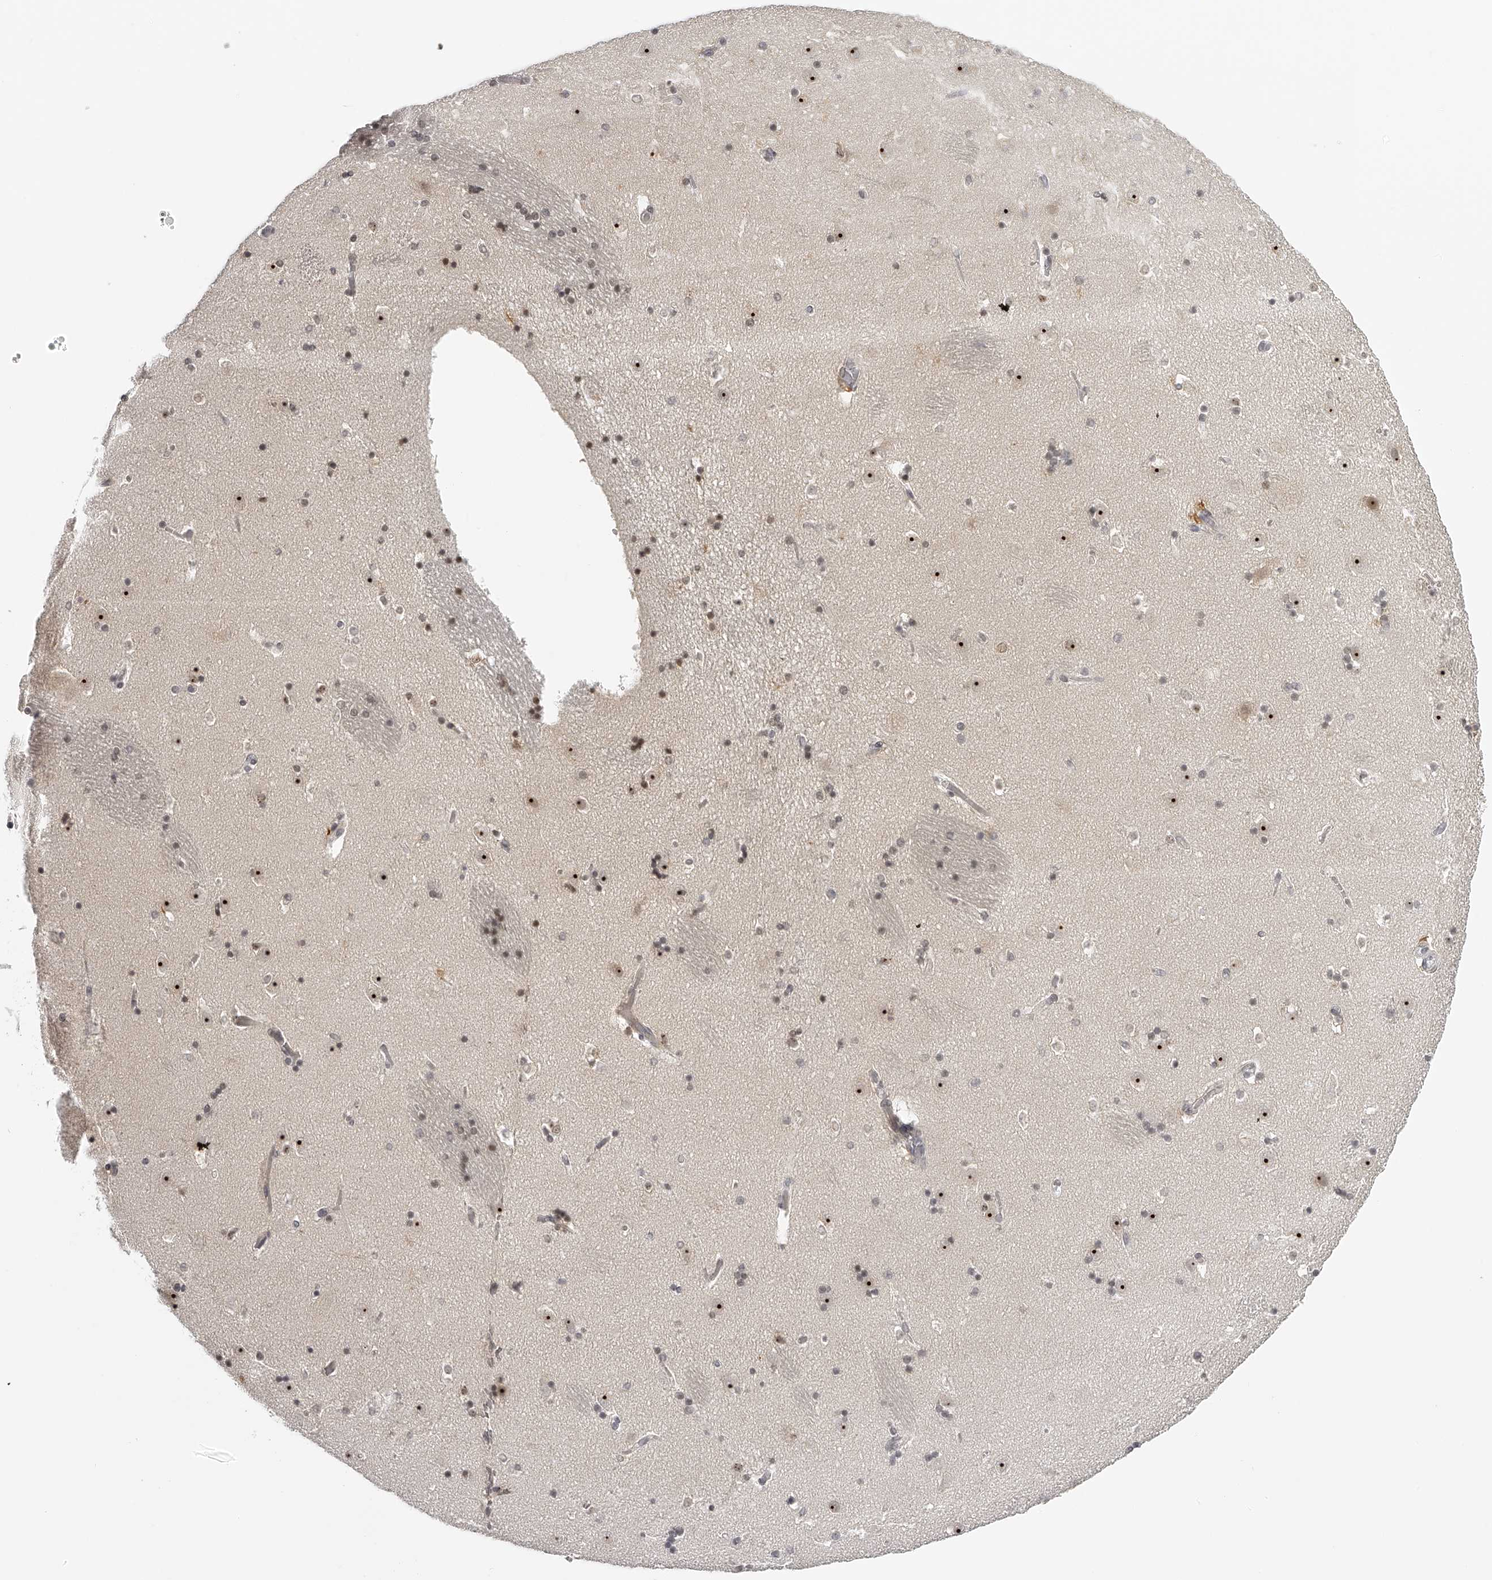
{"staining": {"intensity": "moderate", "quantity": "<25%", "location": "nuclear"}, "tissue": "caudate", "cell_type": "Glial cells", "image_type": "normal", "snomed": [{"axis": "morphology", "description": "Normal tissue, NOS"}, {"axis": "topography", "description": "Lateral ventricle wall"}], "caption": "Protein expression analysis of benign caudate reveals moderate nuclear expression in about <25% of glial cells.", "gene": "RNF220", "patient": {"sex": "male", "age": 45}}